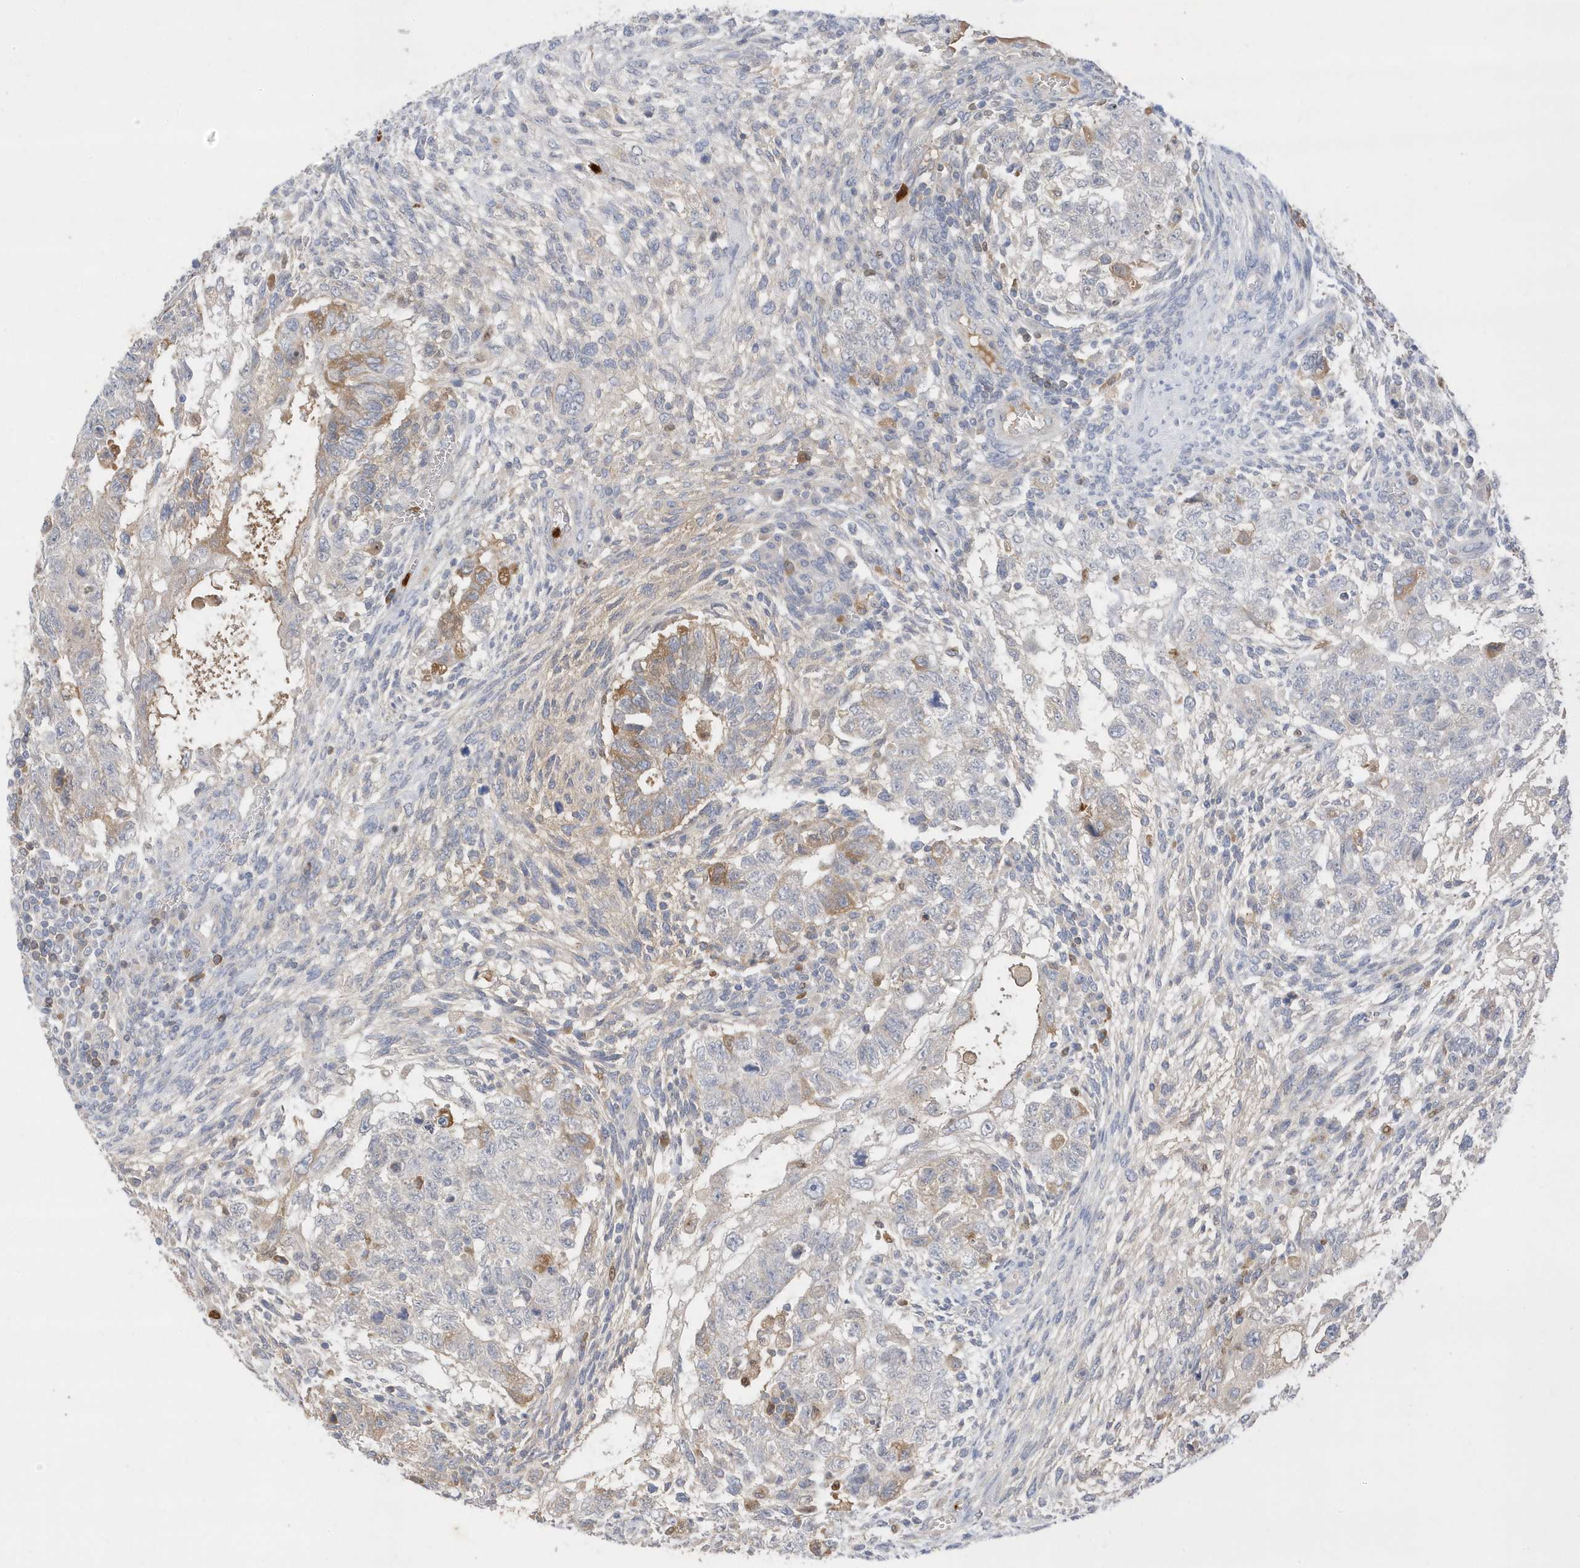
{"staining": {"intensity": "weak", "quantity": "<25%", "location": "cytoplasmic/membranous"}, "tissue": "testis cancer", "cell_type": "Tumor cells", "image_type": "cancer", "snomed": [{"axis": "morphology", "description": "Carcinoma, Embryonal, NOS"}, {"axis": "topography", "description": "Testis"}], "caption": "DAB (3,3'-diaminobenzidine) immunohistochemical staining of testis cancer (embryonal carcinoma) exhibits no significant staining in tumor cells.", "gene": "DPP9", "patient": {"sex": "male", "age": 37}}